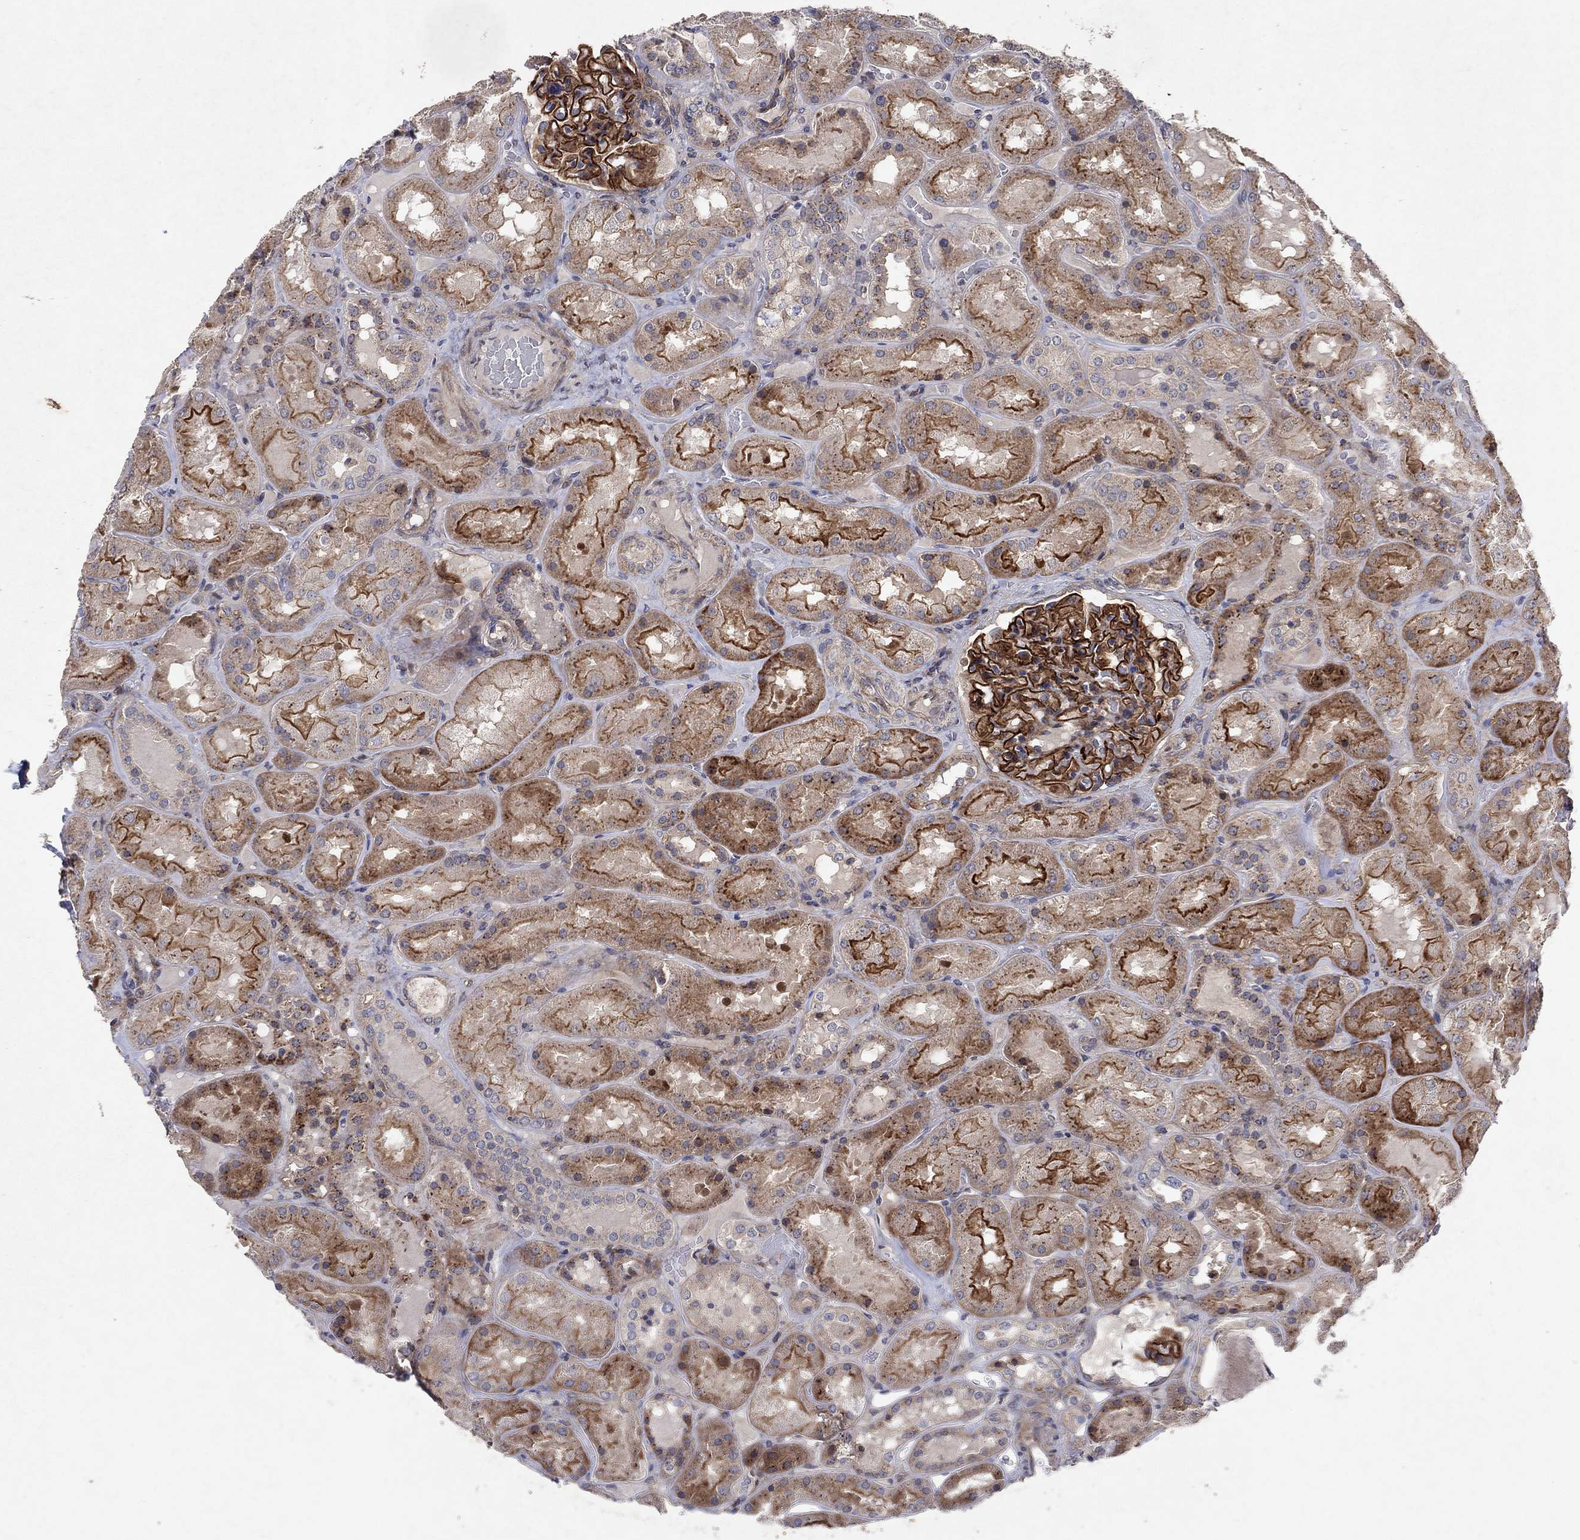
{"staining": {"intensity": "strong", "quantity": ">75%", "location": "cytoplasmic/membranous"}, "tissue": "kidney", "cell_type": "Cells in glomeruli", "image_type": "normal", "snomed": [{"axis": "morphology", "description": "Normal tissue, NOS"}, {"axis": "topography", "description": "Kidney"}], "caption": "The micrograph displays staining of normal kidney, revealing strong cytoplasmic/membranous protein staining (brown color) within cells in glomeruli.", "gene": "FRG1", "patient": {"sex": "male", "age": 73}}